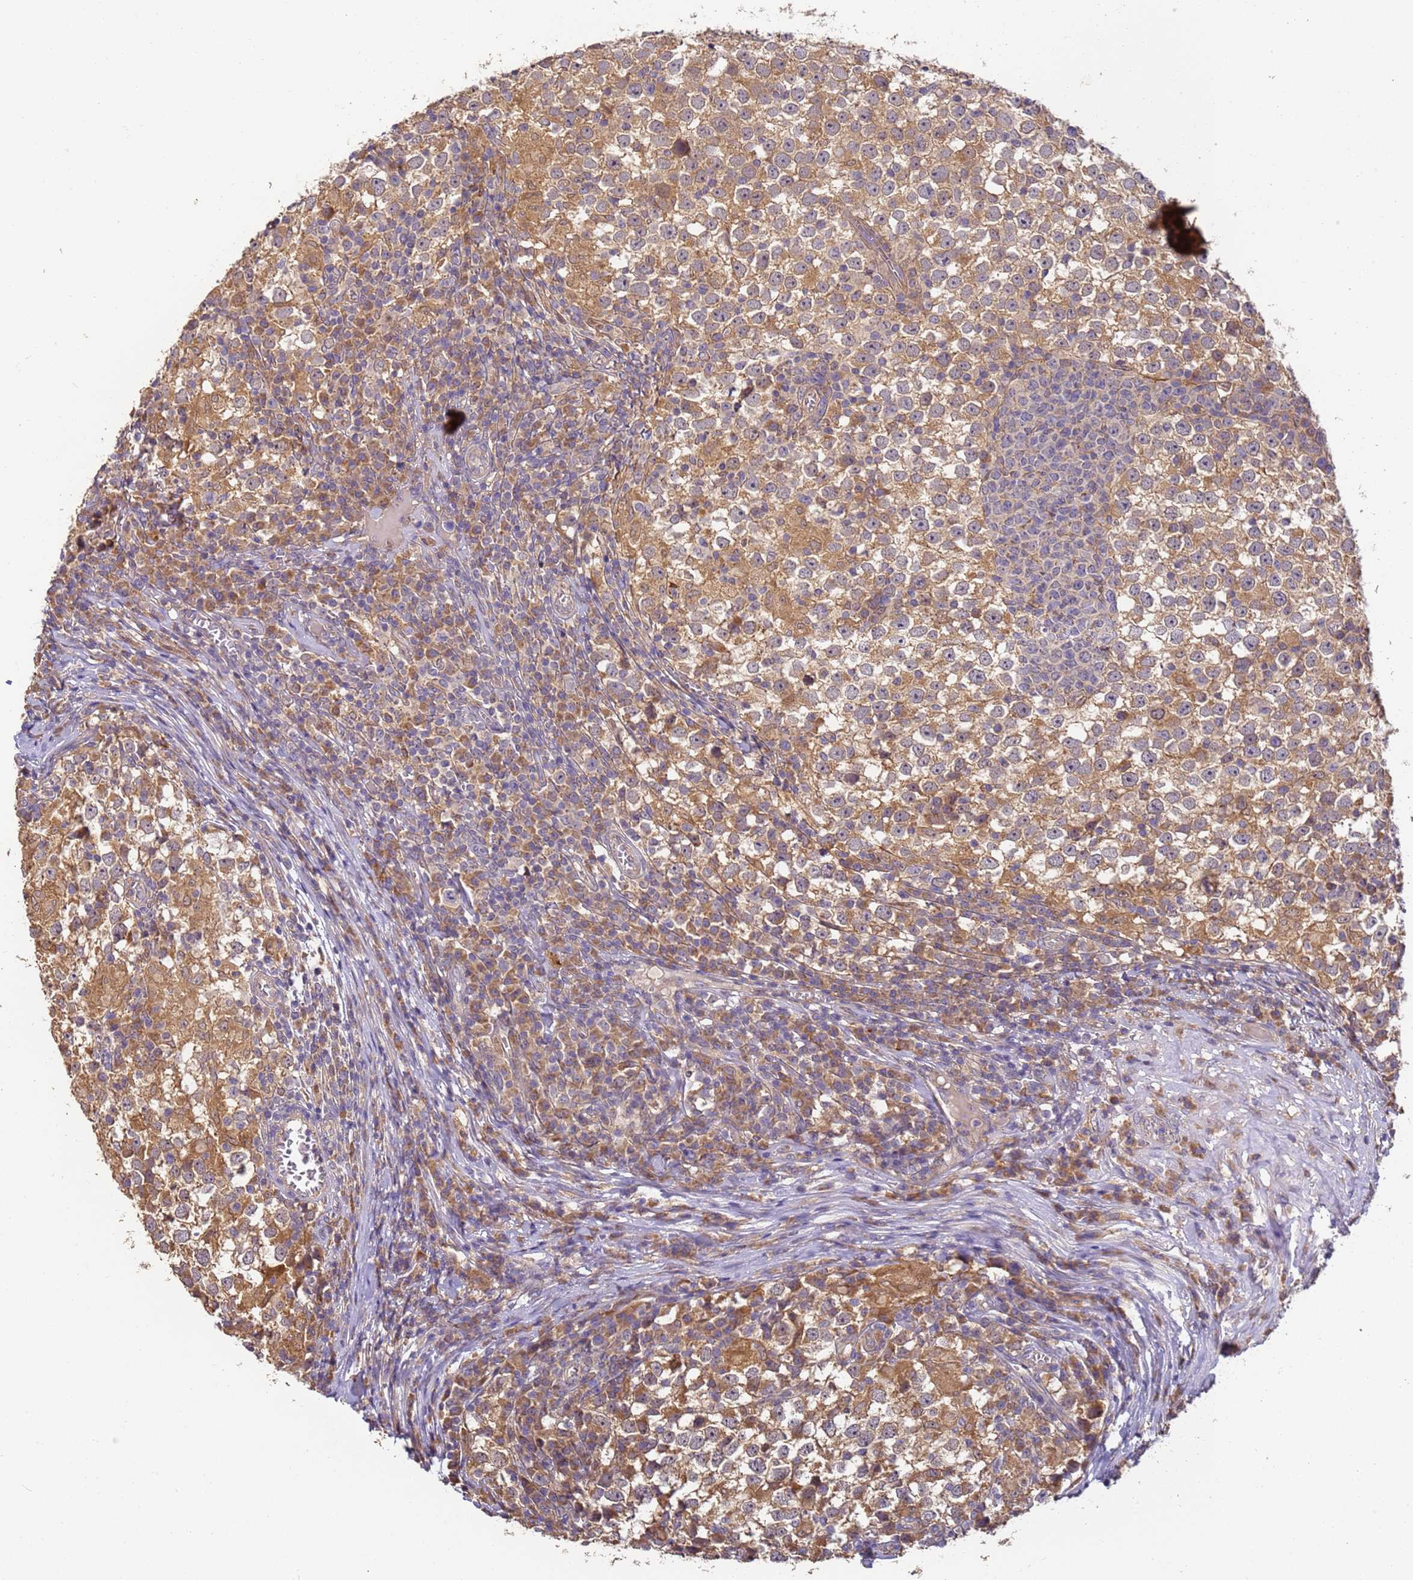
{"staining": {"intensity": "moderate", "quantity": ">75%", "location": "cytoplasmic/membranous"}, "tissue": "testis cancer", "cell_type": "Tumor cells", "image_type": "cancer", "snomed": [{"axis": "morphology", "description": "Seminoma, NOS"}, {"axis": "topography", "description": "Testis"}], "caption": "The photomicrograph demonstrates staining of seminoma (testis), revealing moderate cytoplasmic/membranous protein expression (brown color) within tumor cells. The staining was performed using DAB to visualize the protein expression in brown, while the nuclei were stained in blue with hematoxylin (Magnification: 20x).", "gene": "TIGAR", "patient": {"sex": "male", "age": 65}}